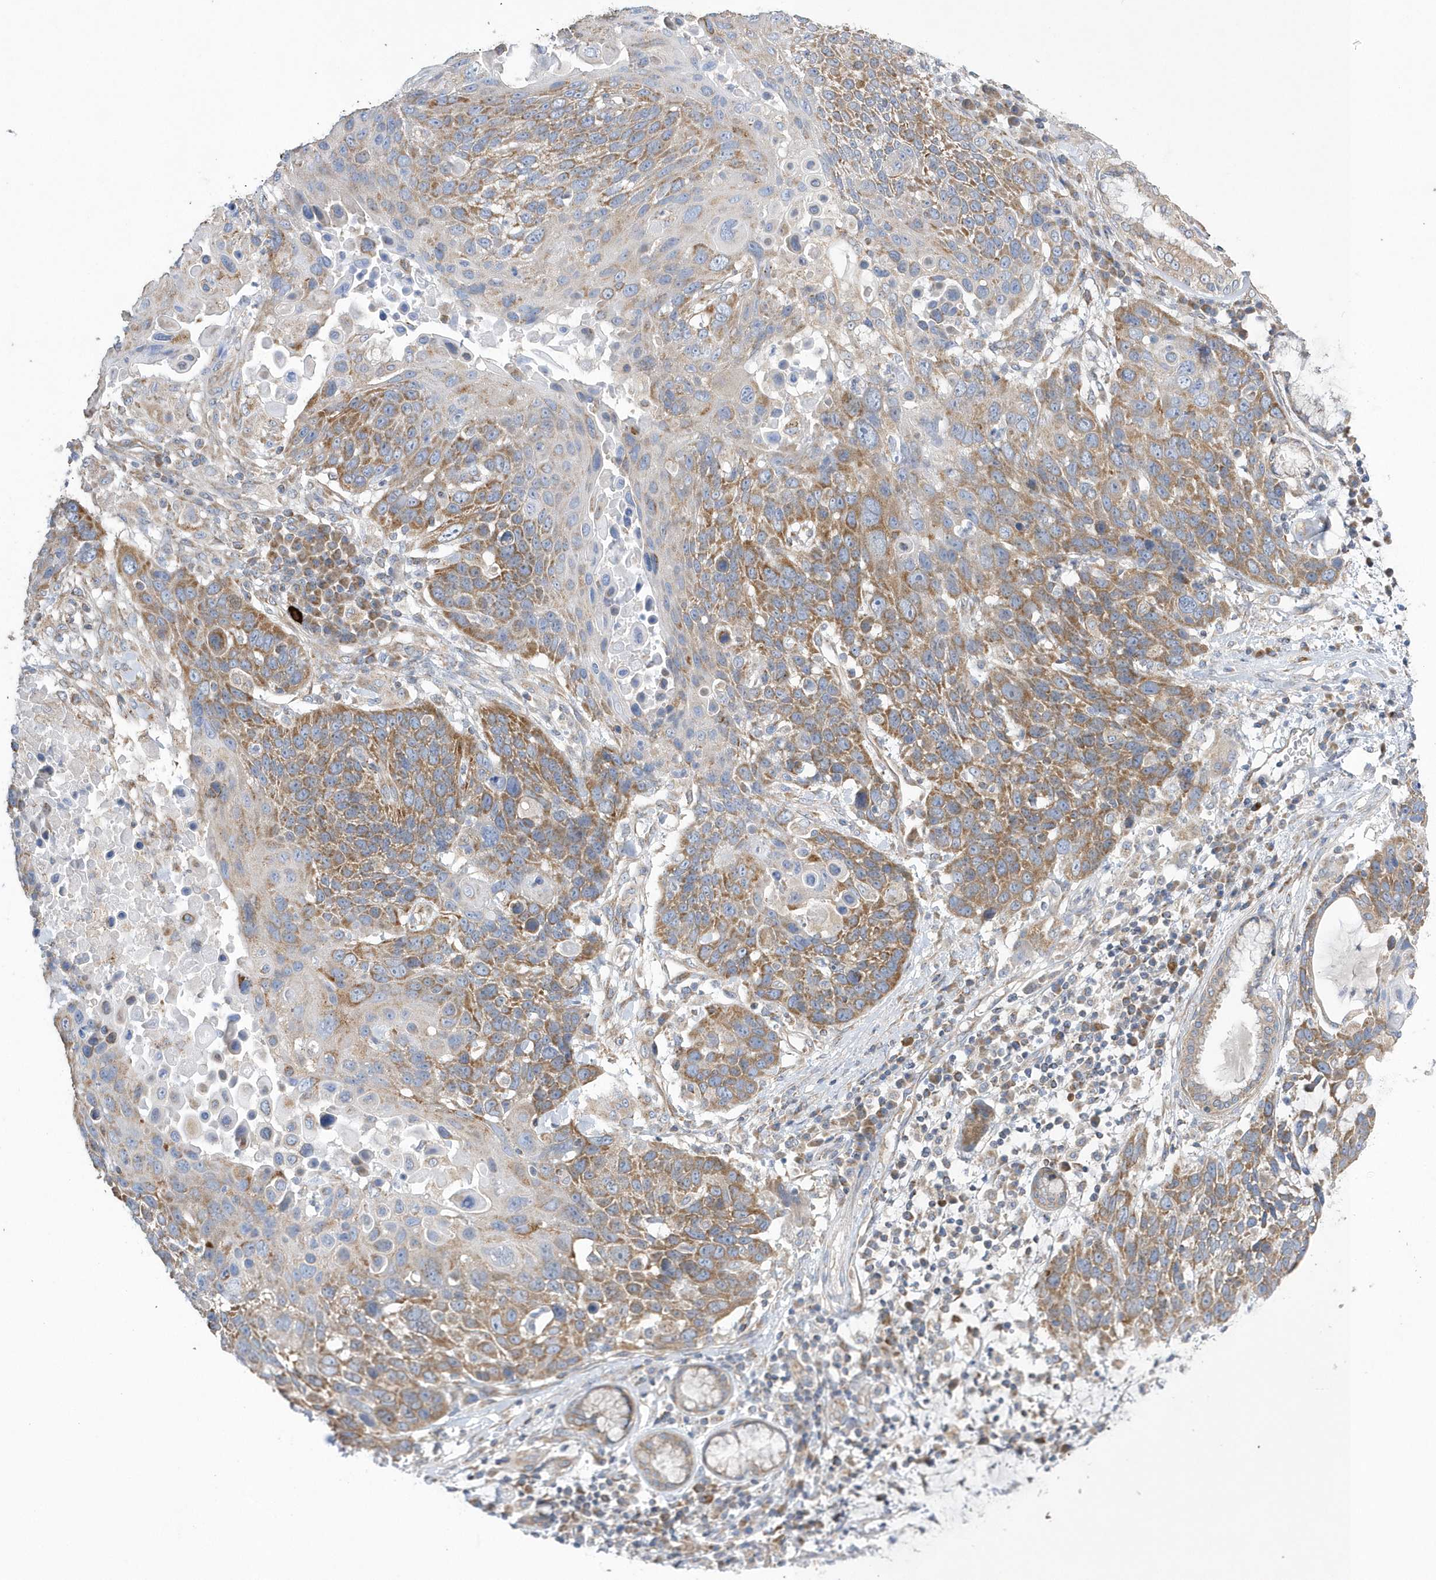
{"staining": {"intensity": "moderate", "quantity": ">75%", "location": "cytoplasmic/membranous"}, "tissue": "lung cancer", "cell_type": "Tumor cells", "image_type": "cancer", "snomed": [{"axis": "morphology", "description": "Squamous cell carcinoma, NOS"}, {"axis": "topography", "description": "Lung"}], "caption": "Immunohistochemistry (IHC) of human lung squamous cell carcinoma exhibits medium levels of moderate cytoplasmic/membranous positivity in approximately >75% of tumor cells.", "gene": "SPATA5", "patient": {"sex": "male", "age": 66}}